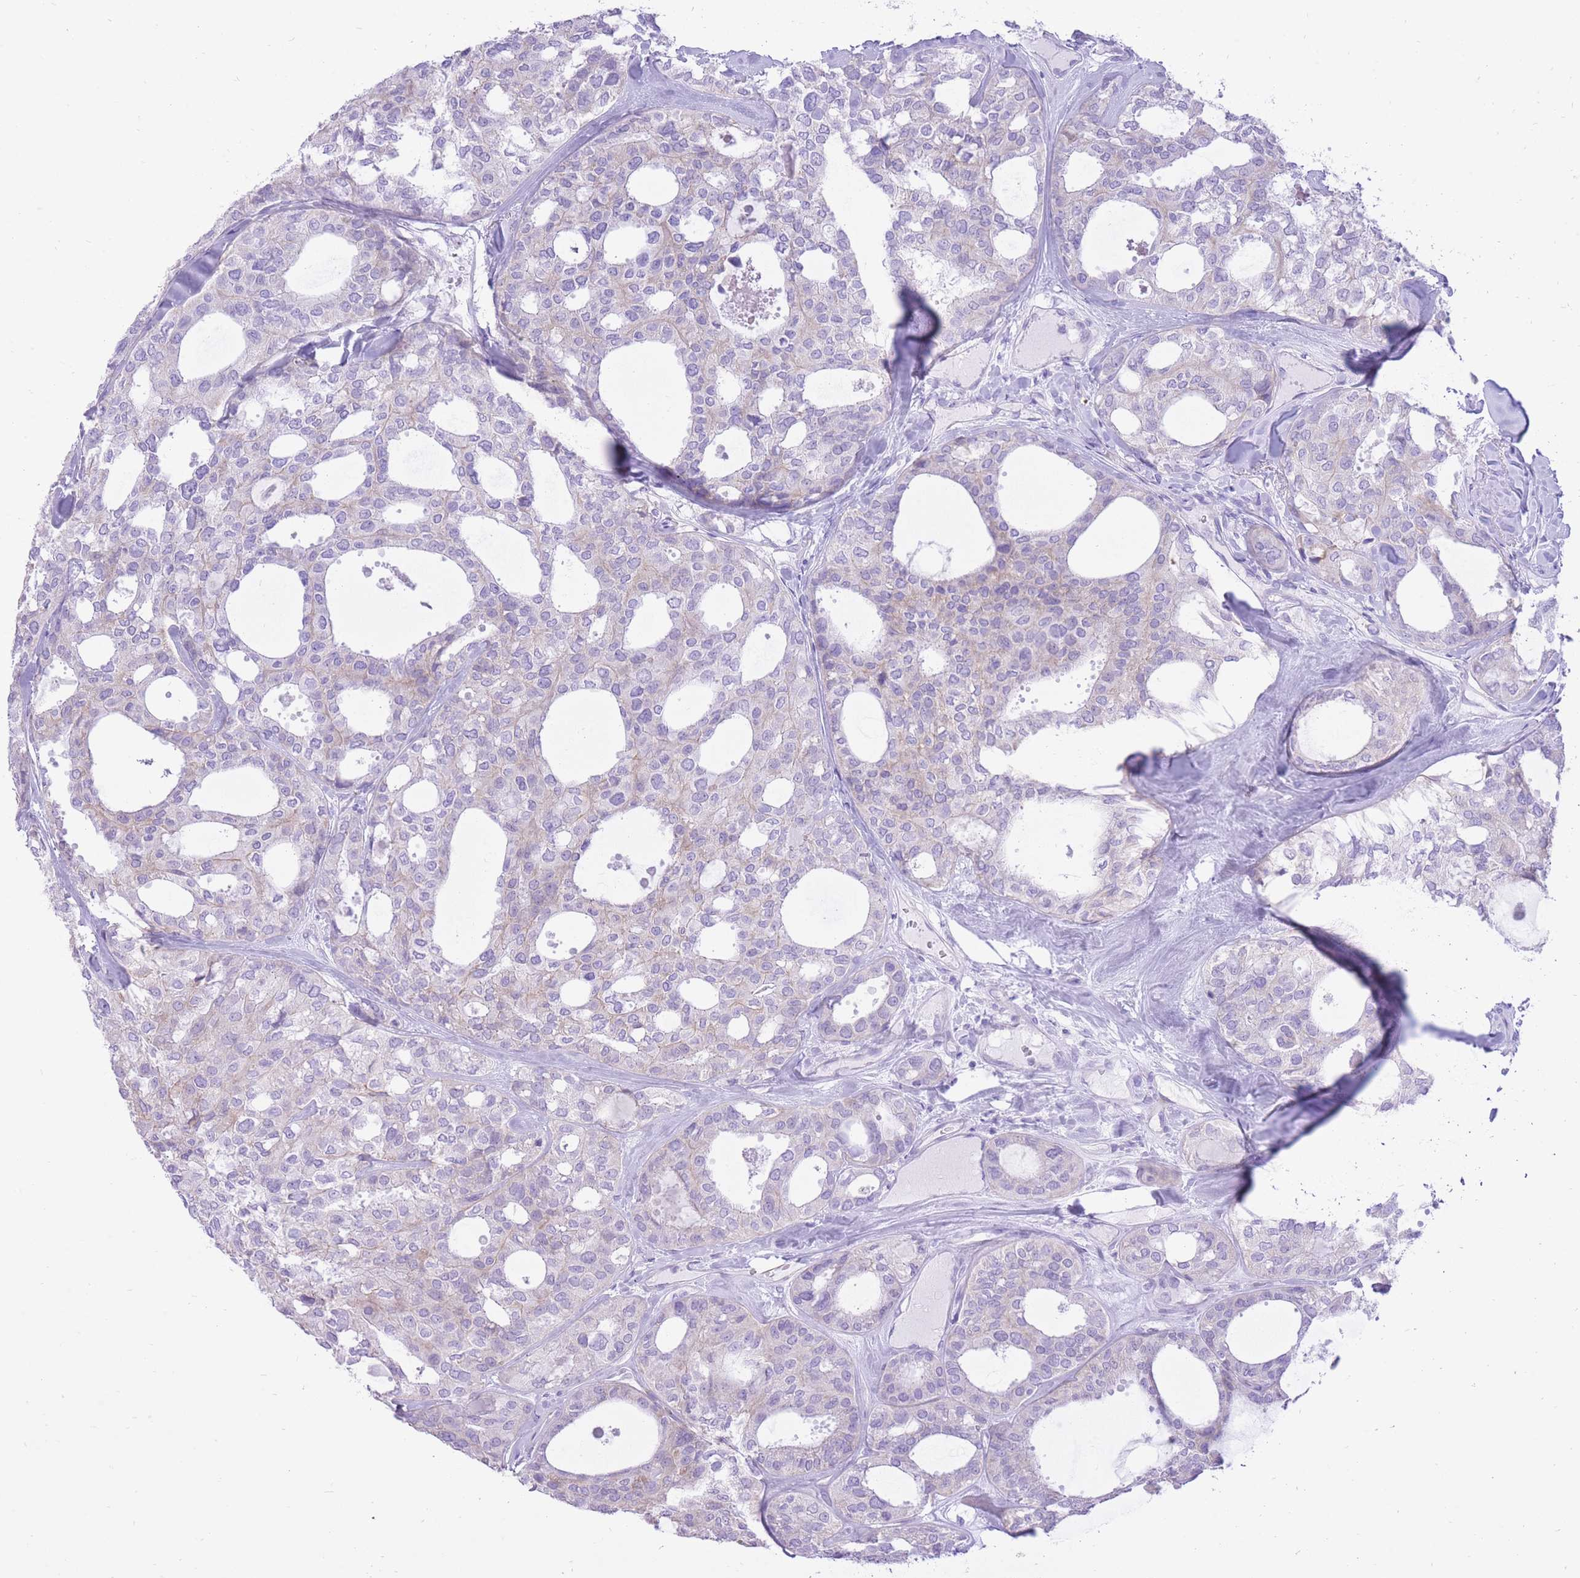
{"staining": {"intensity": "negative", "quantity": "none", "location": "none"}, "tissue": "thyroid cancer", "cell_type": "Tumor cells", "image_type": "cancer", "snomed": [{"axis": "morphology", "description": "Follicular adenoma carcinoma, NOS"}, {"axis": "topography", "description": "Thyroid gland"}], "caption": "Tumor cells show no significant positivity in thyroid cancer.", "gene": "SLC4A4", "patient": {"sex": "male", "age": 75}}